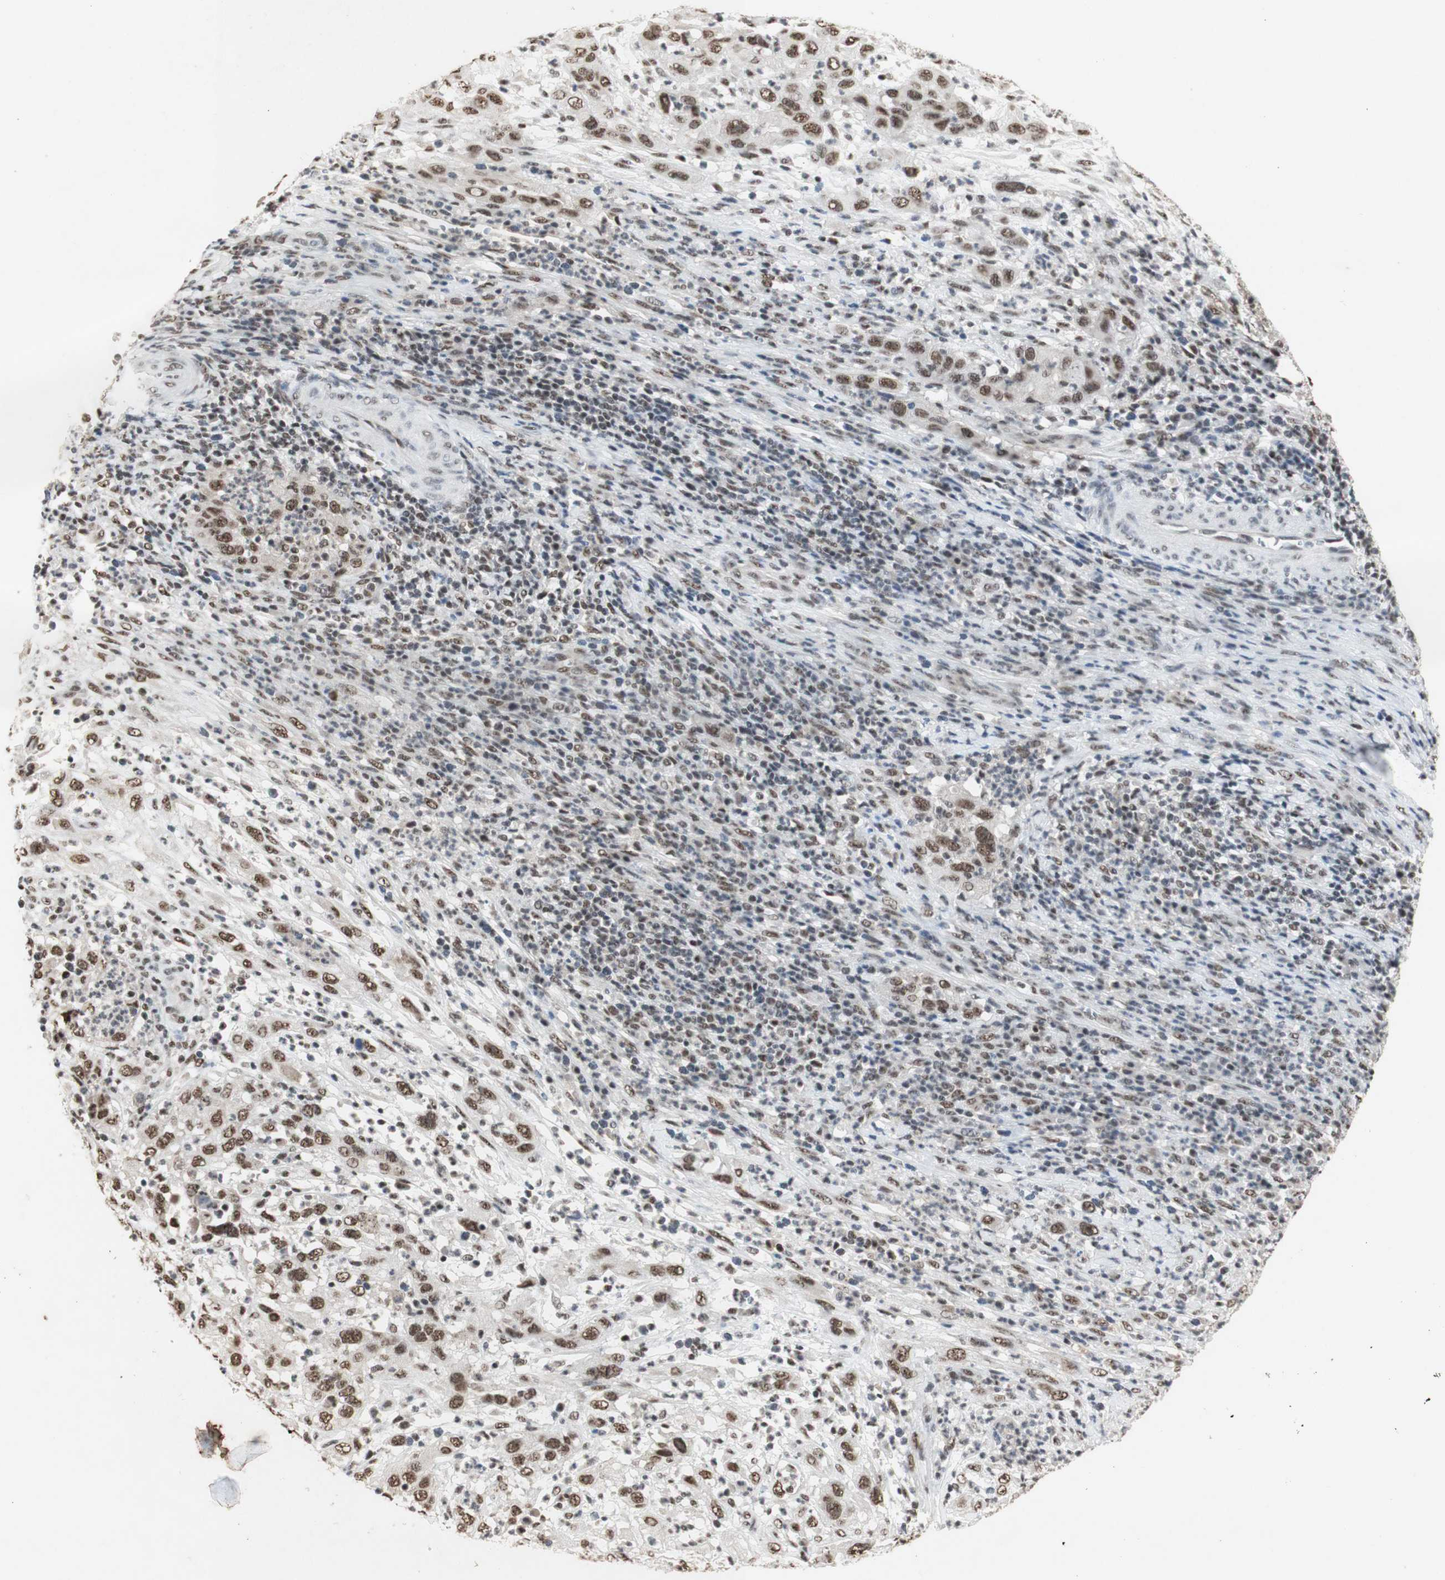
{"staining": {"intensity": "moderate", "quantity": ">75%", "location": "nuclear"}, "tissue": "cervical cancer", "cell_type": "Tumor cells", "image_type": "cancer", "snomed": [{"axis": "morphology", "description": "Squamous cell carcinoma, NOS"}, {"axis": "topography", "description": "Cervix"}], "caption": "An image of cervical cancer (squamous cell carcinoma) stained for a protein demonstrates moderate nuclear brown staining in tumor cells.", "gene": "SNRPB", "patient": {"sex": "female", "age": 32}}